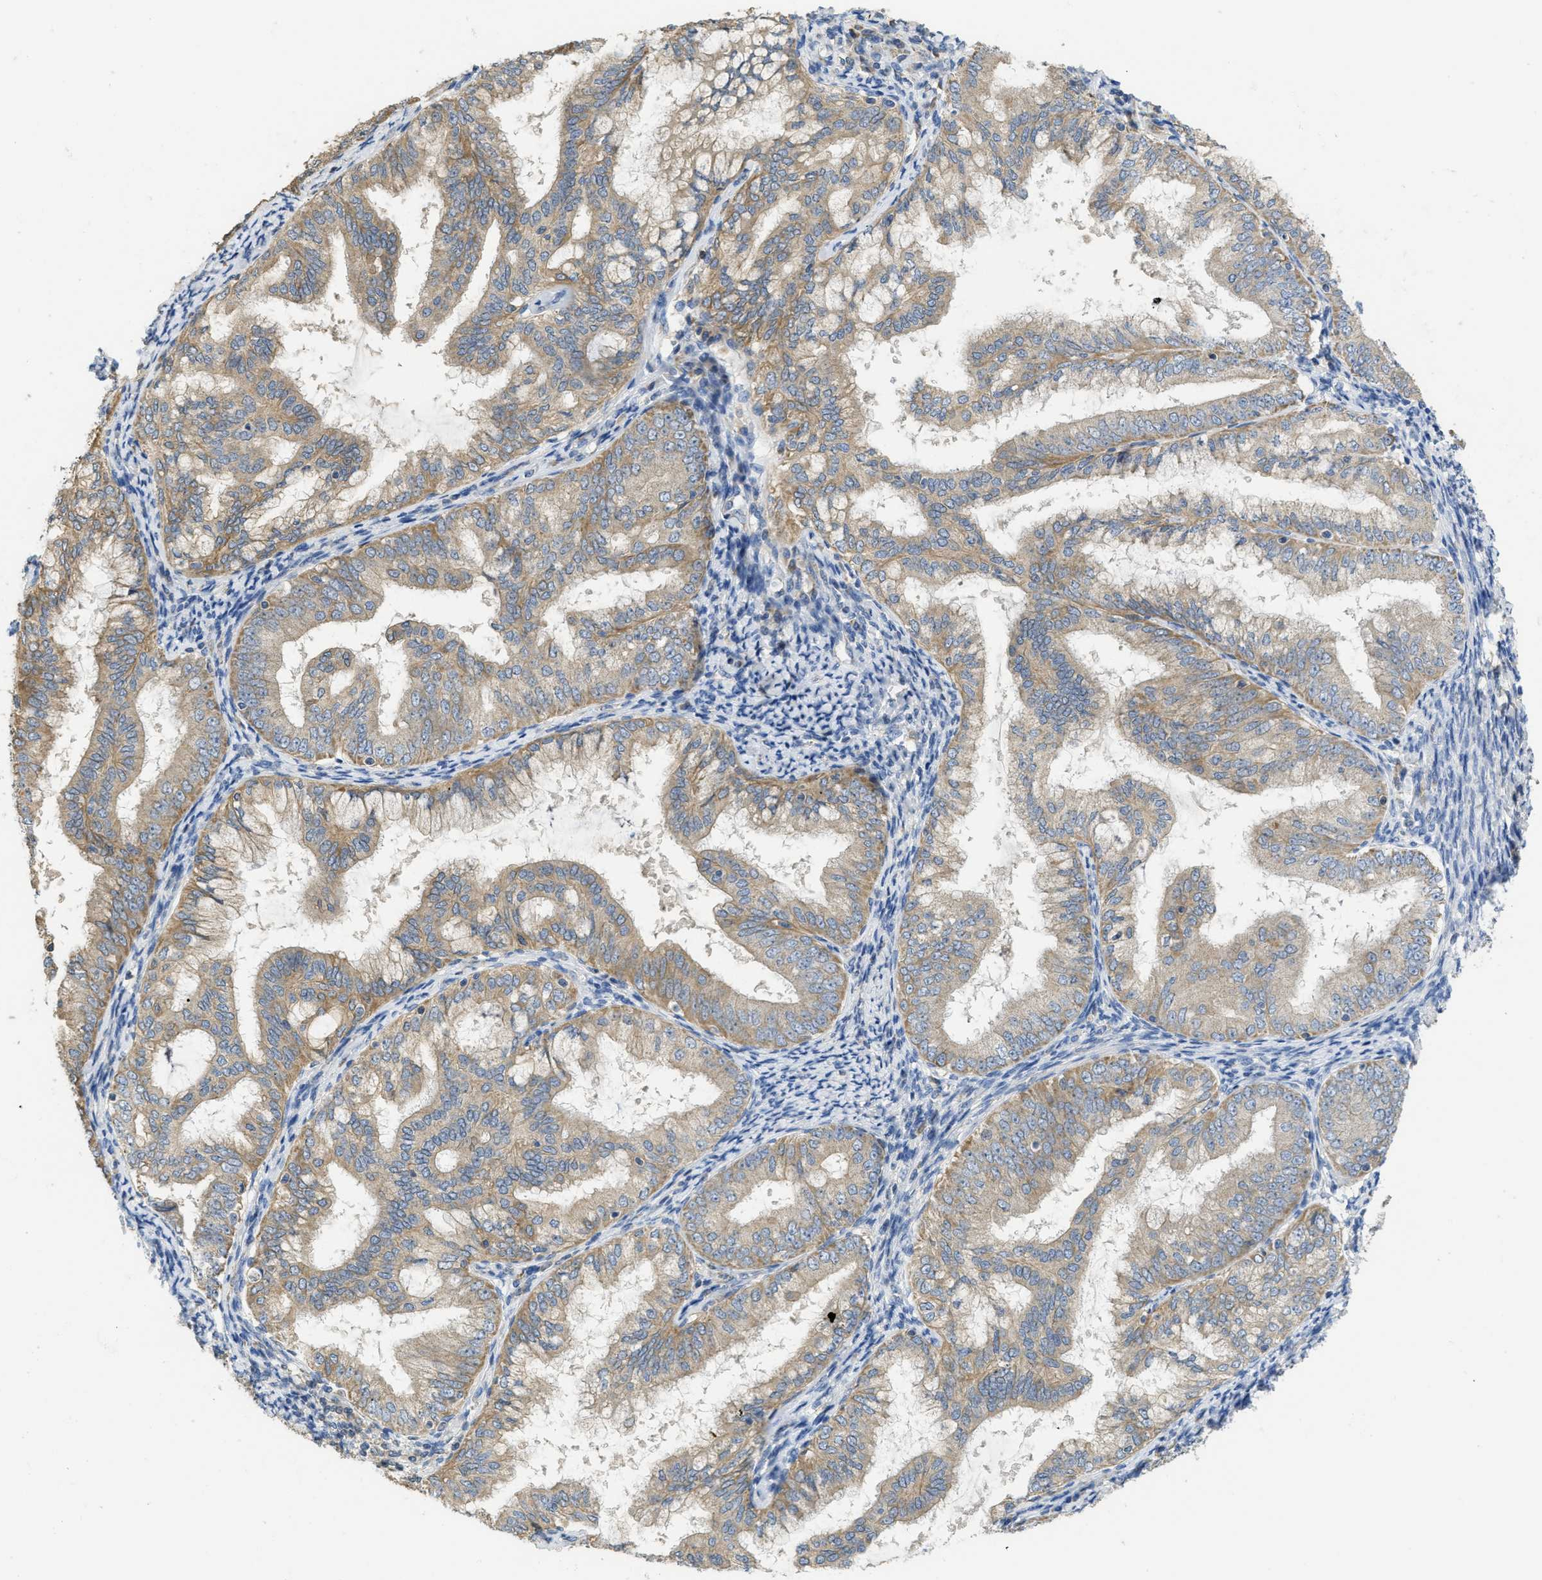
{"staining": {"intensity": "moderate", "quantity": ">75%", "location": "cytoplasmic/membranous"}, "tissue": "endometrial cancer", "cell_type": "Tumor cells", "image_type": "cancer", "snomed": [{"axis": "morphology", "description": "Adenocarcinoma, NOS"}, {"axis": "topography", "description": "Endometrium"}], "caption": "Immunohistochemistry of endometrial cancer exhibits medium levels of moderate cytoplasmic/membranous staining in approximately >75% of tumor cells.", "gene": "SFXN2", "patient": {"sex": "female", "age": 63}}